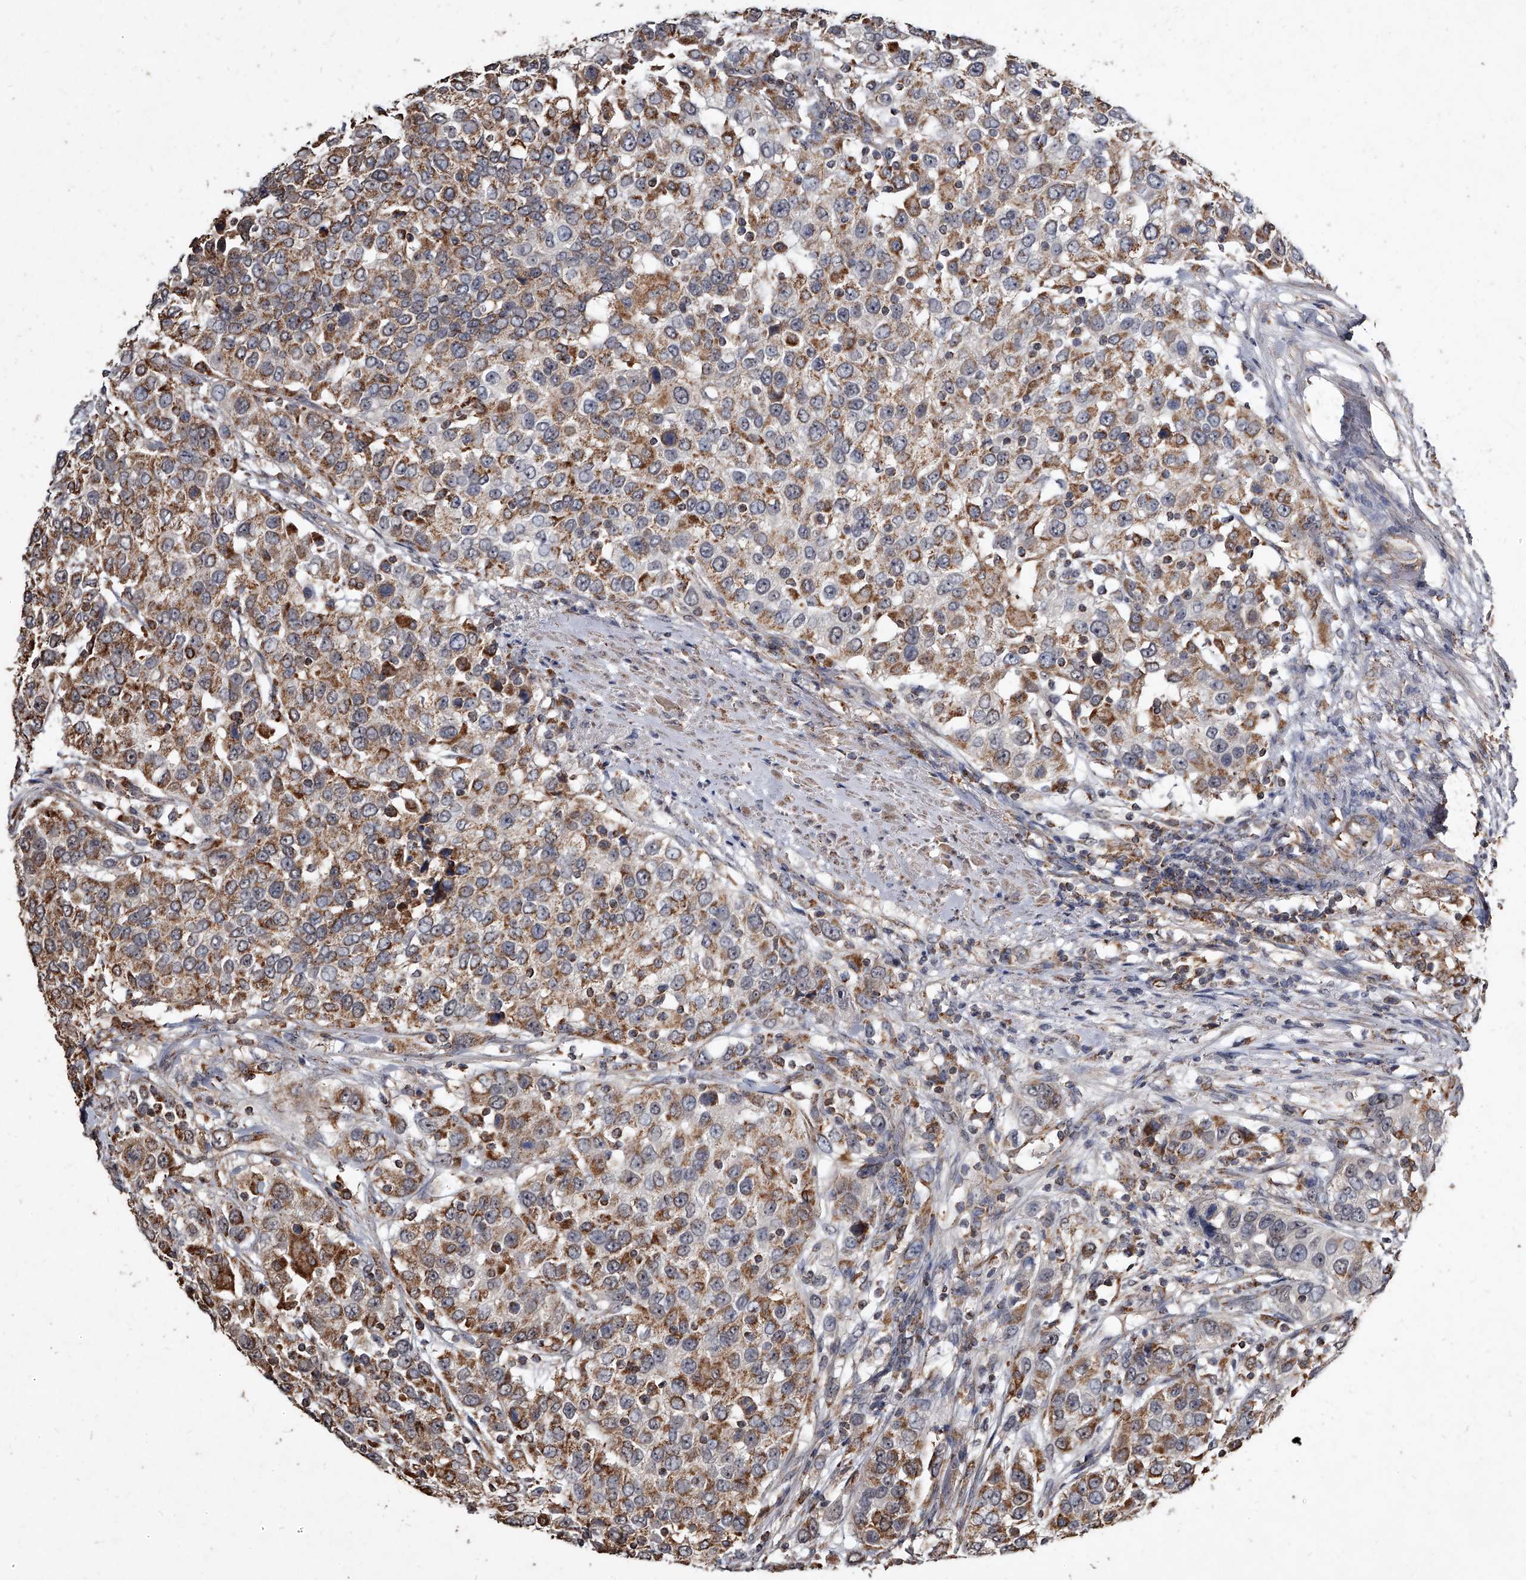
{"staining": {"intensity": "moderate", "quantity": "25%-75%", "location": "cytoplasmic/membranous"}, "tissue": "urothelial cancer", "cell_type": "Tumor cells", "image_type": "cancer", "snomed": [{"axis": "morphology", "description": "Urothelial carcinoma, High grade"}, {"axis": "topography", "description": "Urinary bladder"}], "caption": "This is an image of IHC staining of urothelial cancer, which shows moderate expression in the cytoplasmic/membranous of tumor cells.", "gene": "GPR183", "patient": {"sex": "female", "age": 80}}